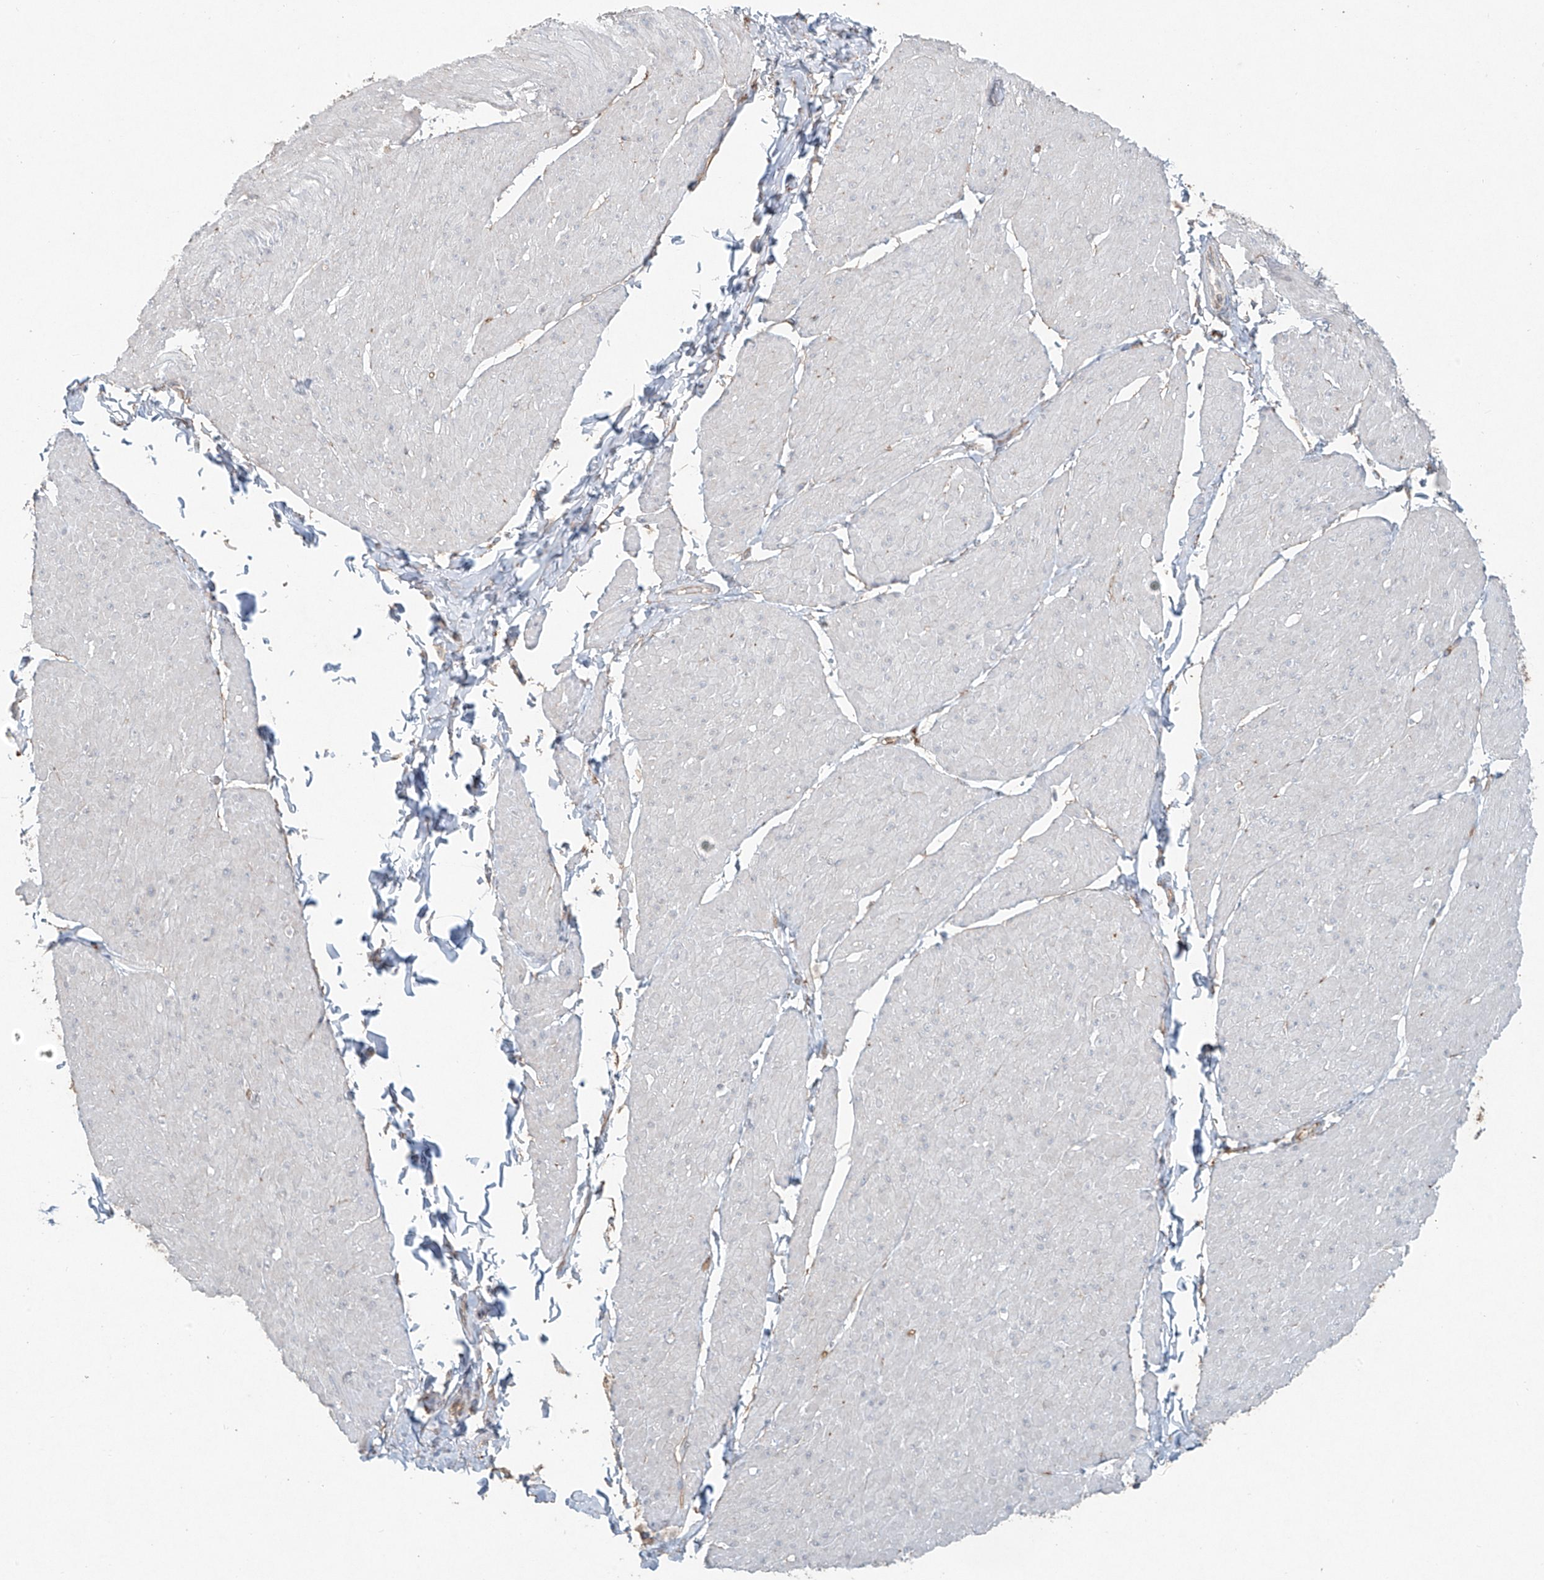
{"staining": {"intensity": "negative", "quantity": "none", "location": "none"}, "tissue": "smooth muscle", "cell_type": "Smooth muscle cells", "image_type": "normal", "snomed": [{"axis": "morphology", "description": "Urothelial carcinoma, High grade"}, {"axis": "topography", "description": "Urinary bladder"}], "caption": "DAB immunohistochemical staining of unremarkable smooth muscle demonstrates no significant expression in smooth muscle cells.", "gene": "TUBE1", "patient": {"sex": "male", "age": 46}}